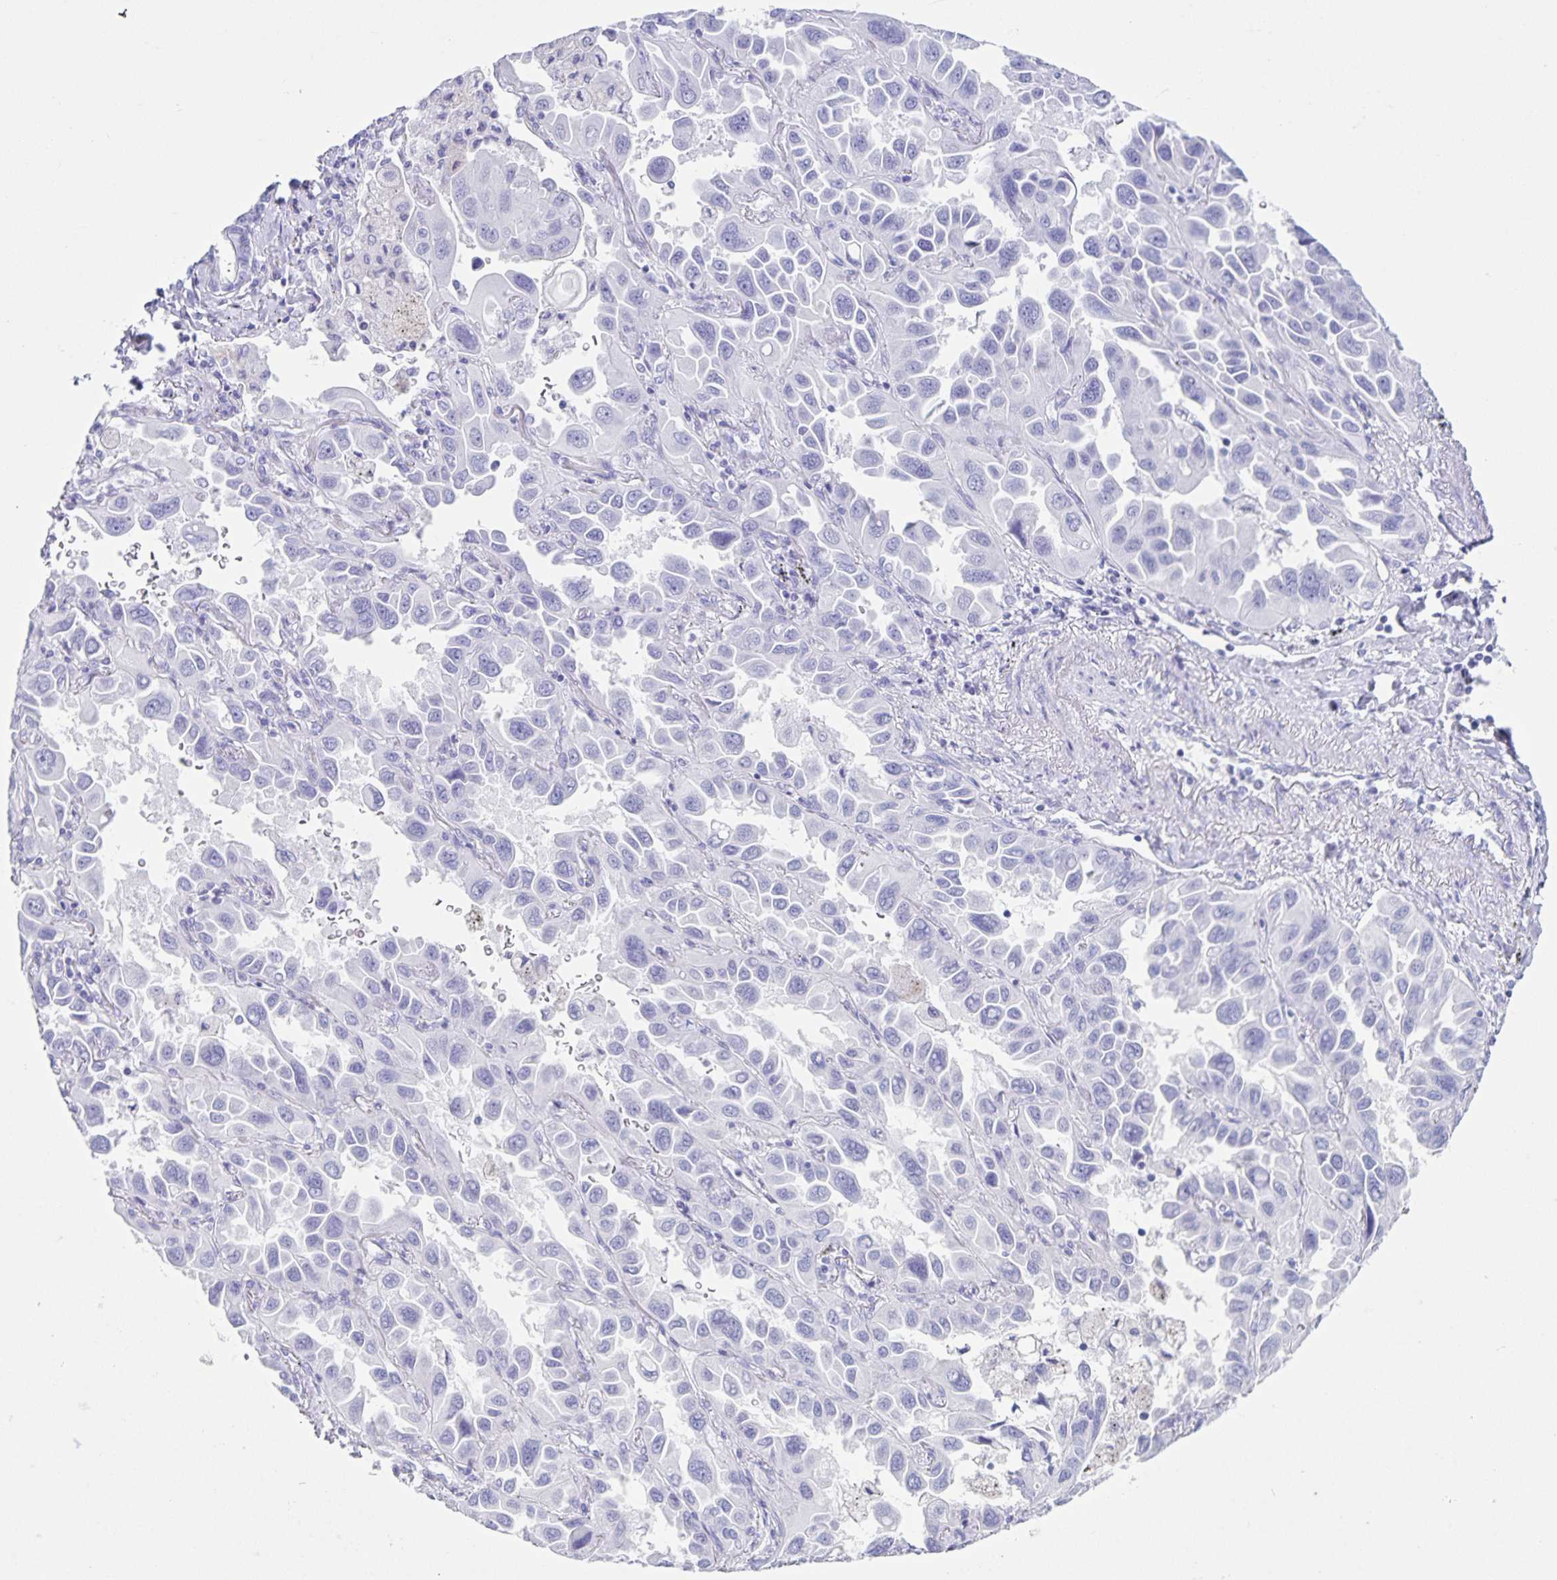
{"staining": {"intensity": "negative", "quantity": "none", "location": "none"}, "tissue": "lung cancer", "cell_type": "Tumor cells", "image_type": "cancer", "snomed": [{"axis": "morphology", "description": "Adenocarcinoma, NOS"}, {"axis": "topography", "description": "Lung"}], "caption": "This histopathology image is of lung adenocarcinoma stained with immunohistochemistry to label a protein in brown with the nuclei are counter-stained blue. There is no expression in tumor cells.", "gene": "C12orf56", "patient": {"sex": "male", "age": 64}}